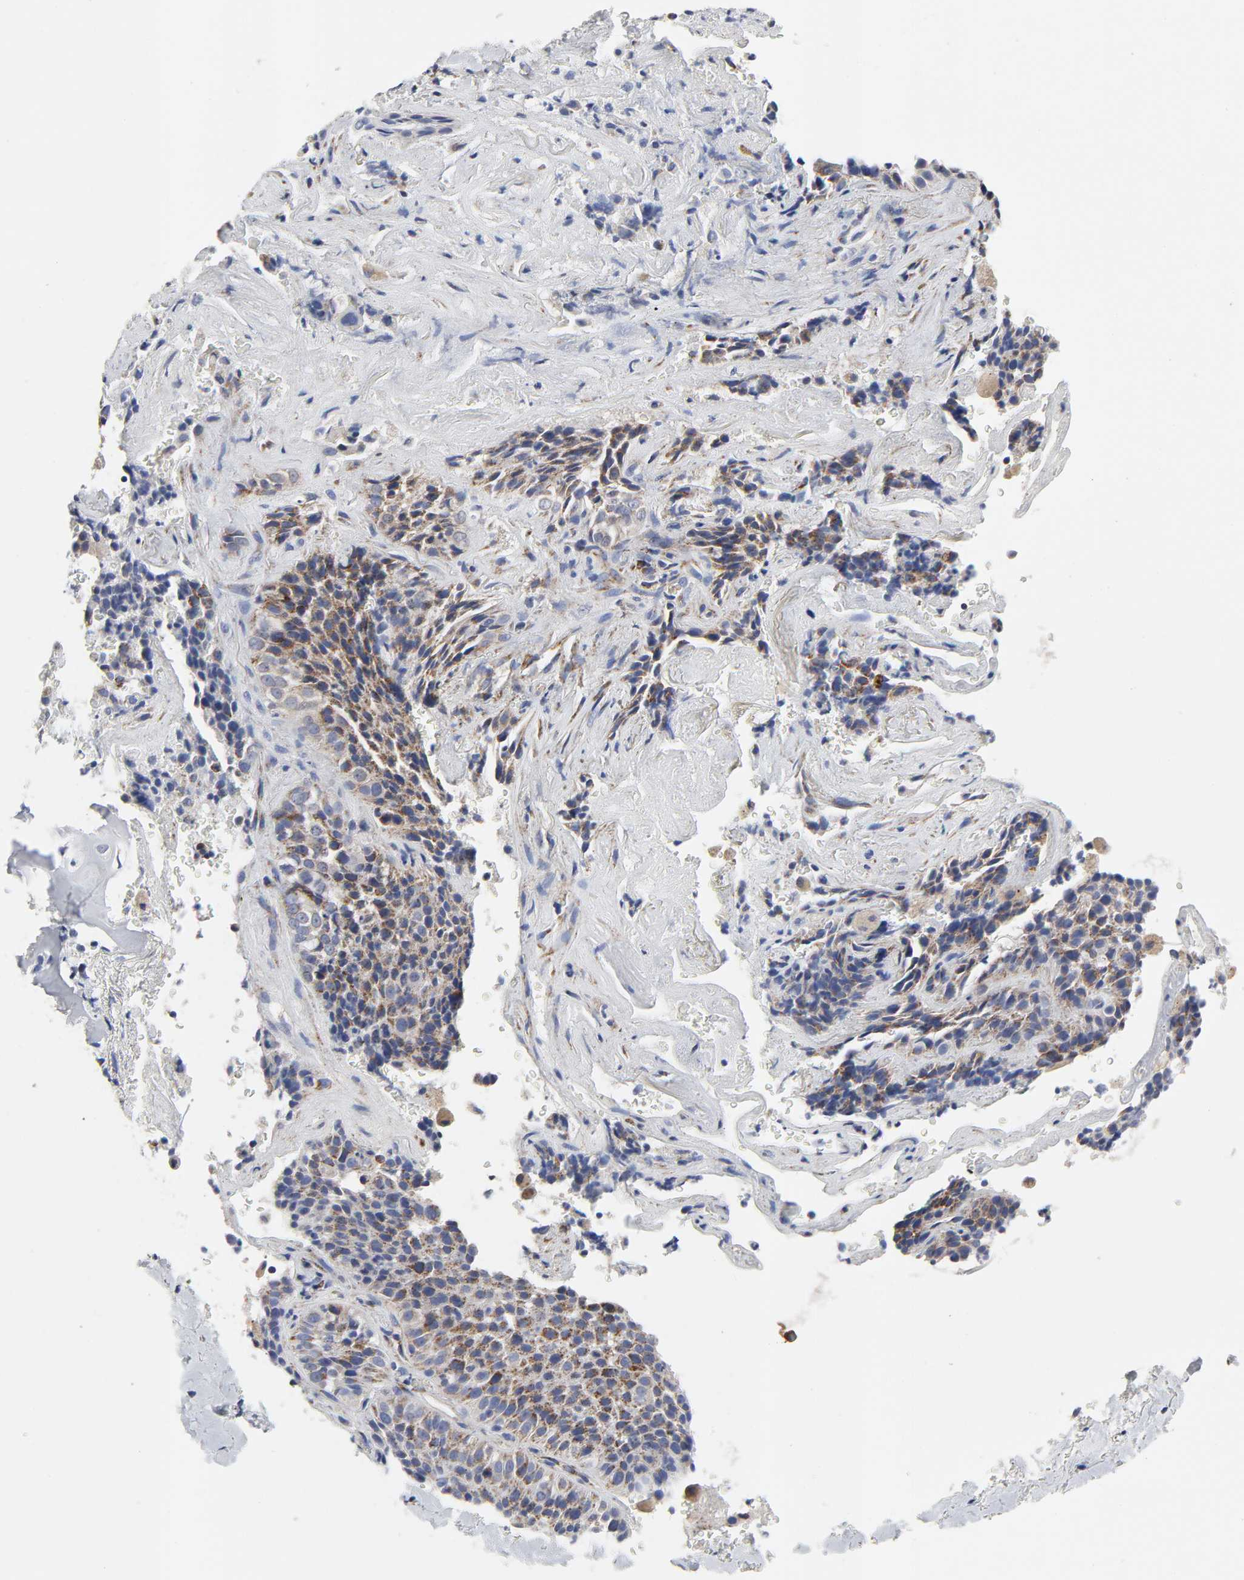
{"staining": {"intensity": "moderate", "quantity": ">75%", "location": "cytoplasmic/membranous"}, "tissue": "lung cancer", "cell_type": "Tumor cells", "image_type": "cancer", "snomed": [{"axis": "morphology", "description": "Squamous cell carcinoma, NOS"}, {"axis": "topography", "description": "Lung"}], "caption": "Protein staining reveals moderate cytoplasmic/membranous expression in about >75% of tumor cells in lung cancer.", "gene": "AOPEP", "patient": {"sex": "male", "age": 54}}